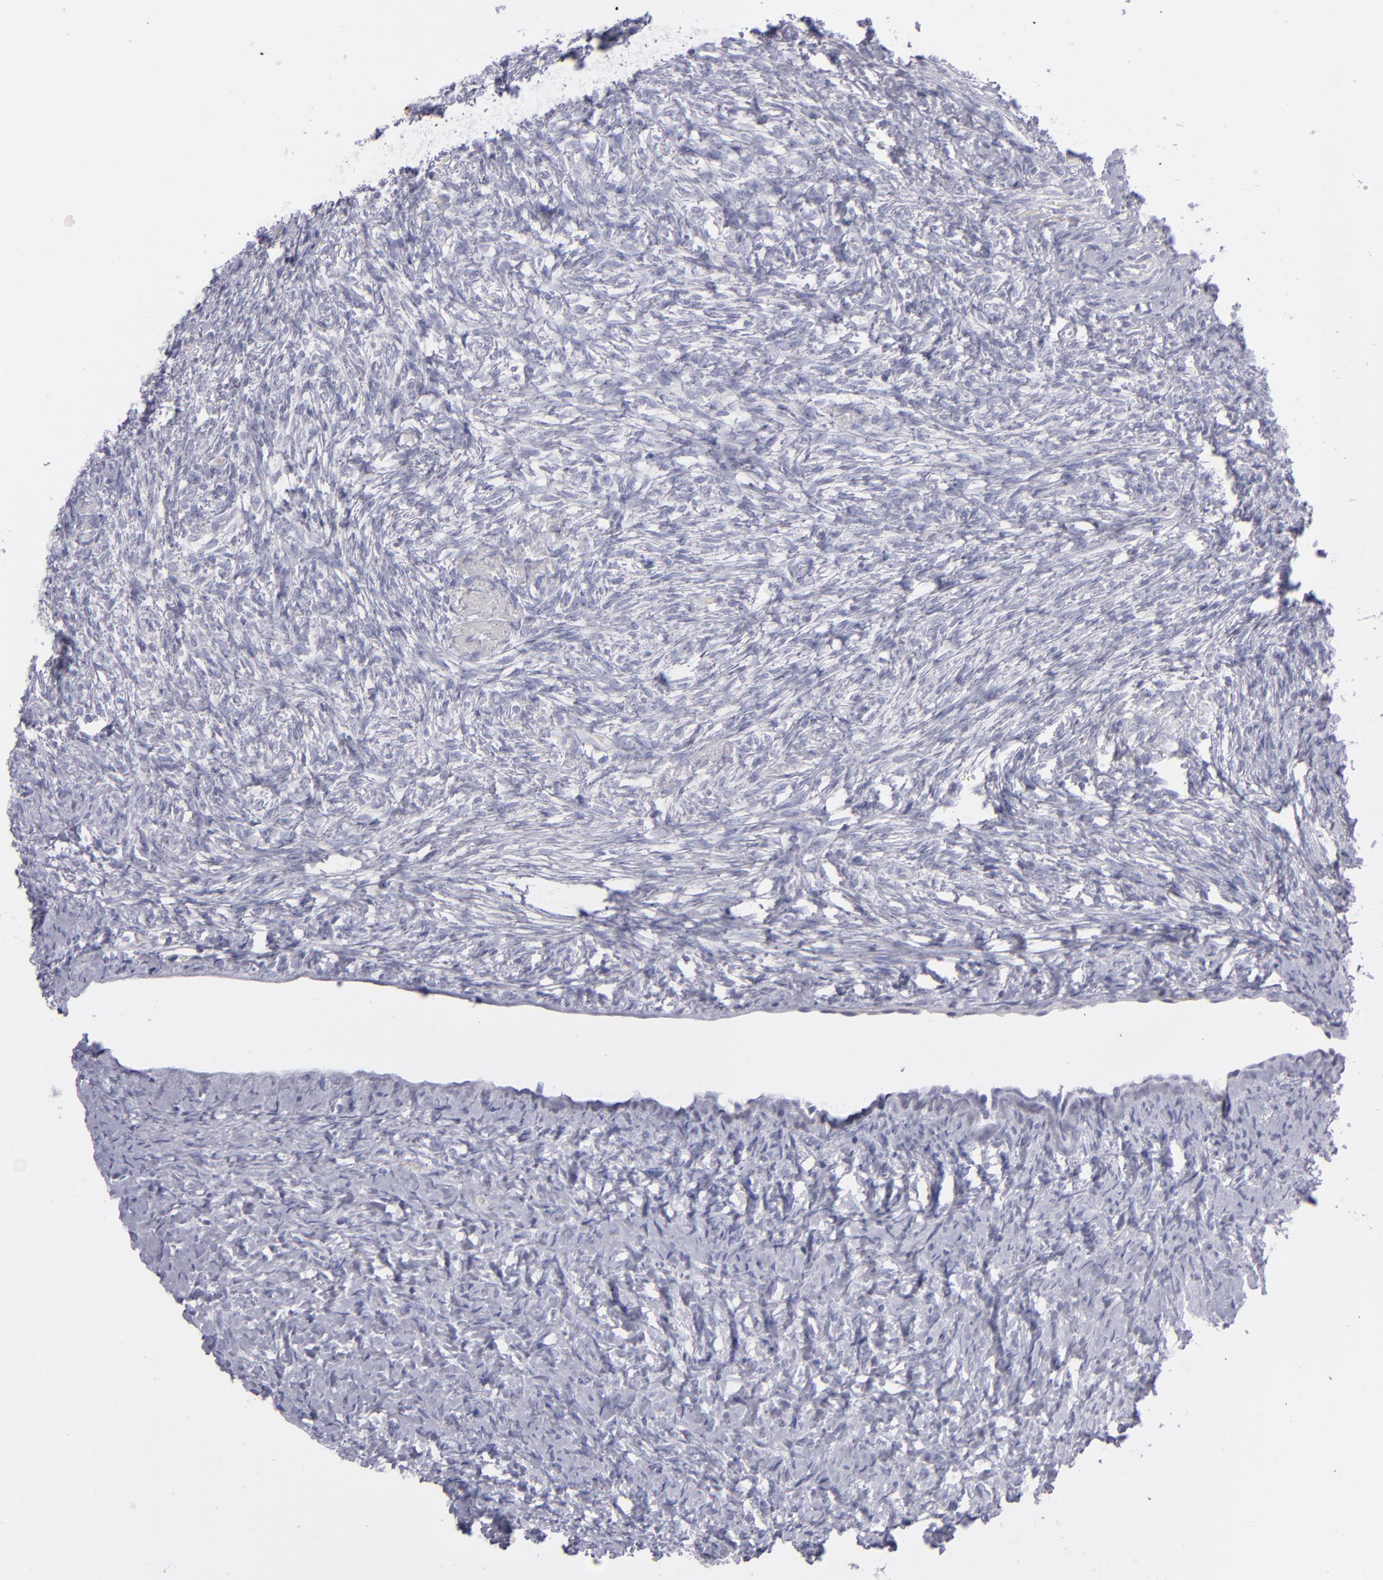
{"staining": {"intensity": "negative", "quantity": "none", "location": "none"}, "tissue": "ovary", "cell_type": "Ovarian stroma cells", "image_type": "normal", "snomed": [{"axis": "morphology", "description": "Normal tissue, NOS"}, {"axis": "topography", "description": "Ovary"}], "caption": "A high-resolution histopathology image shows immunohistochemistry (IHC) staining of normal ovary, which exhibits no significant expression in ovarian stroma cells. (Immunohistochemistry, brightfield microscopy, high magnification).", "gene": "ITGB4", "patient": {"sex": "female", "age": 56}}